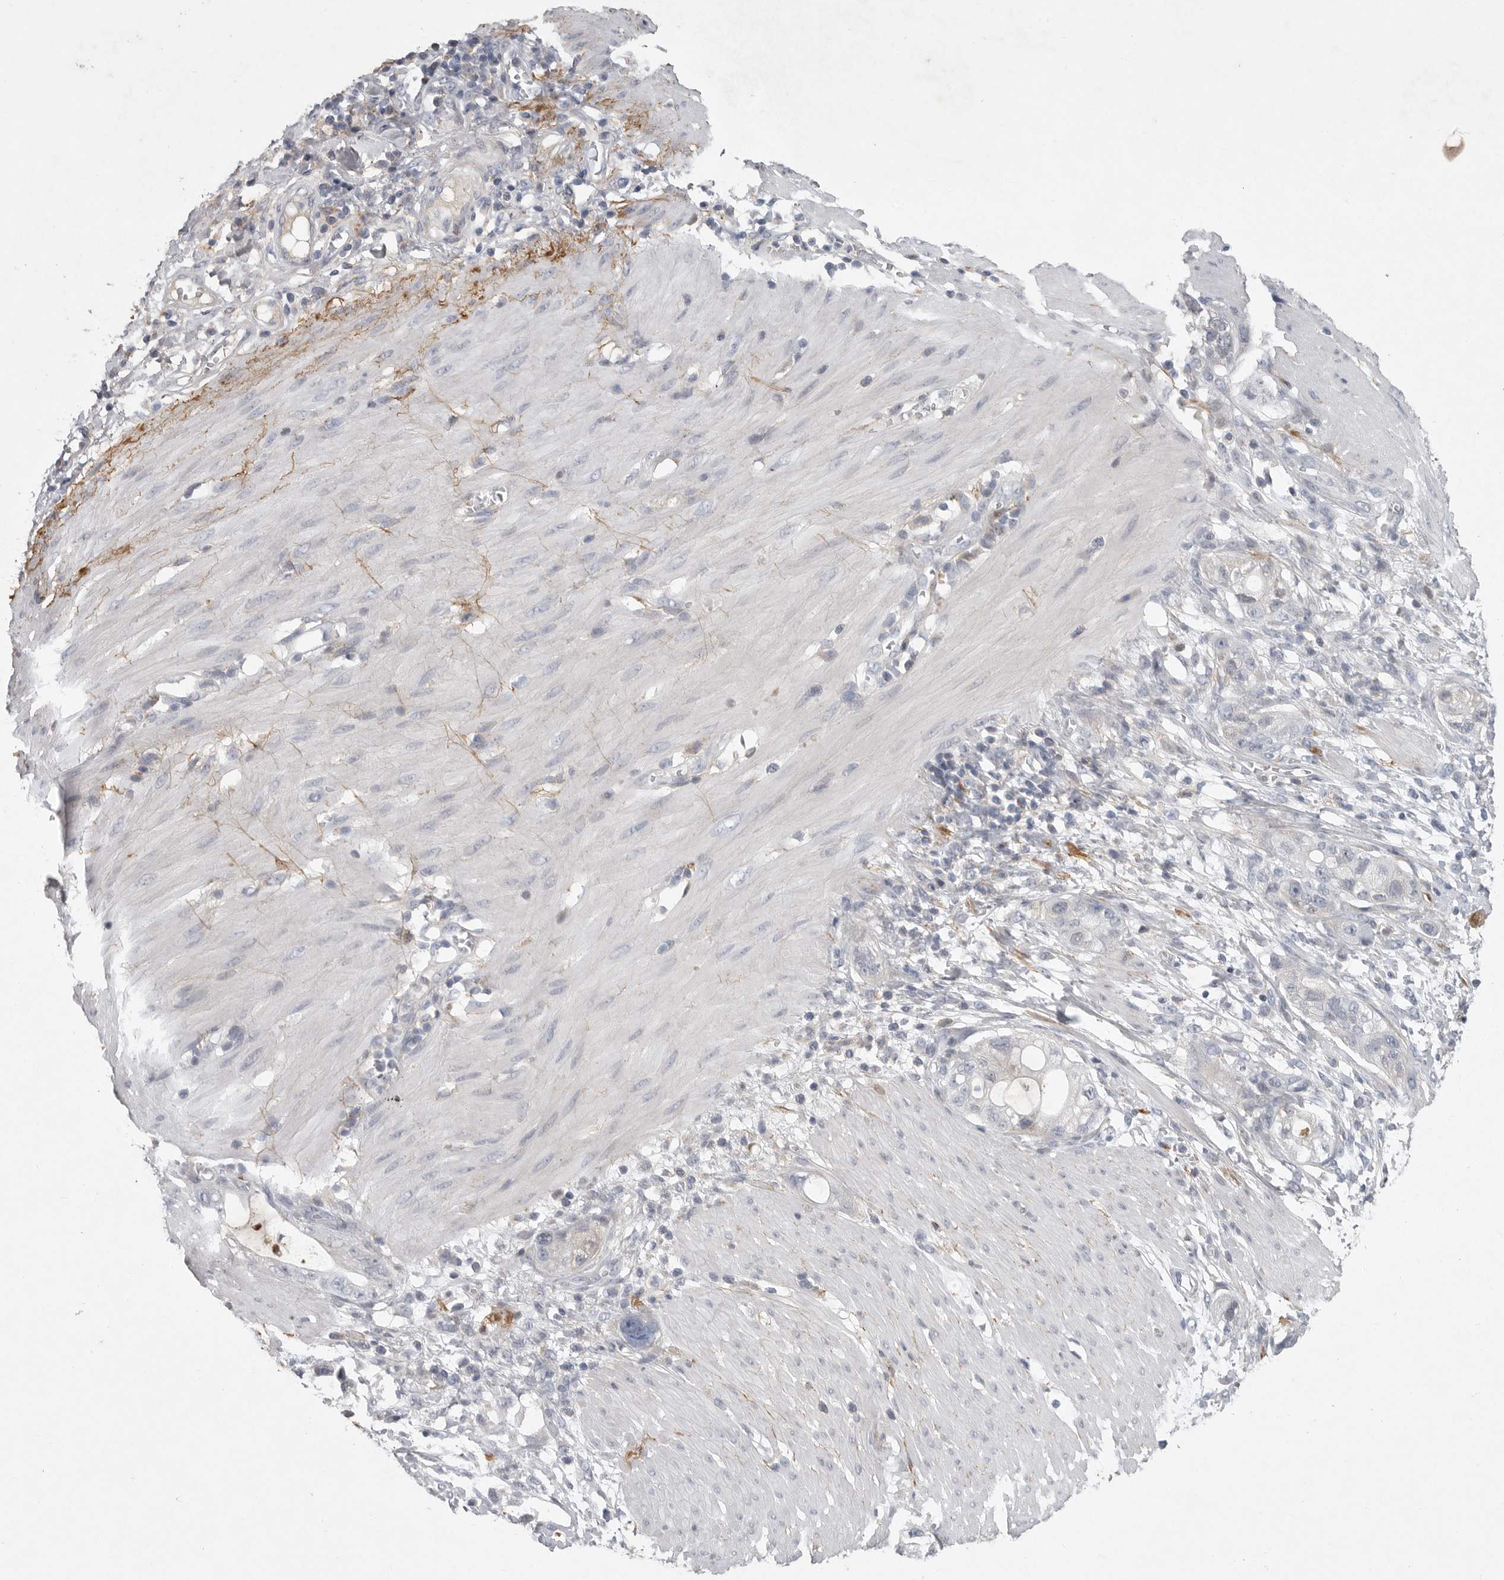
{"staining": {"intensity": "negative", "quantity": "none", "location": "none"}, "tissue": "stomach cancer", "cell_type": "Tumor cells", "image_type": "cancer", "snomed": [{"axis": "morphology", "description": "Adenocarcinoma, NOS"}, {"axis": "topography", "description": "Stomach"}, {"axis": "topography", "description": "Stomach, lower"}], "caption": "DAB (3,3'-diaminobenzidine) immunohistochemical staining of human stomach adenocarcinoma demonstrates no significant positivity in tumor cells.", "gene": "CRP", "patient": {"sex": "female", "age": 48}}